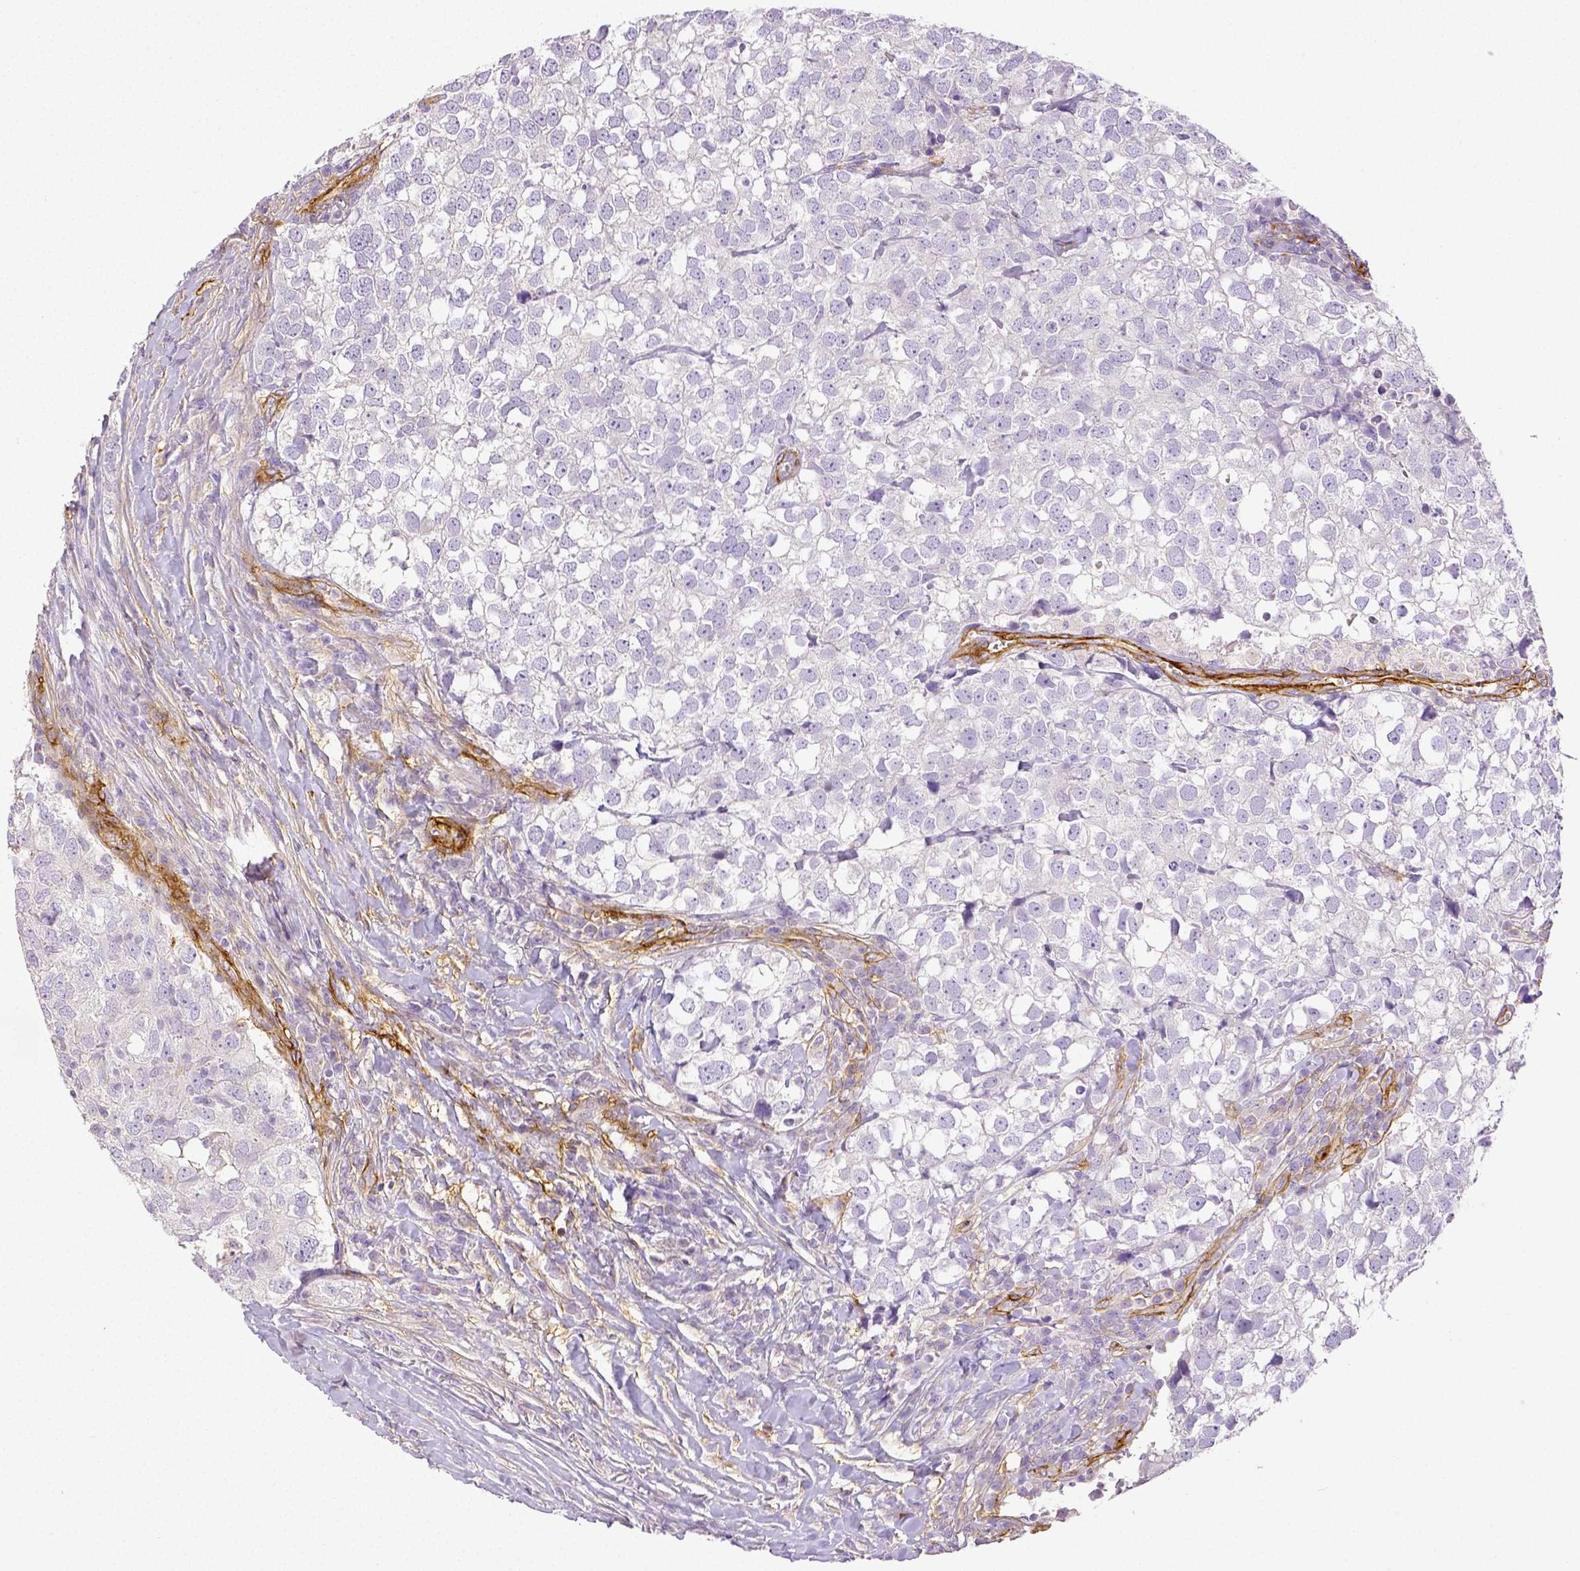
{"staining": {"intensity": "negative", "quantity": "none", "location": "none"}, "tissue": "breast cancer", "cell_type": "Tumor cells", "image_type": "cancer", "snomed": [{"axis": "morphology", "description": "Duct carcinoma"}, {"axis": "topography", "description": "Breast"}], "caption": "IHC photomicrograph of neoplastic tissue: human intraductal carcinoma (breast) stained with DAB demonstrates no significant protein positivity in tumor cells.", "gene": "THY1", "patient": {"sex": "female", "age": 30}}